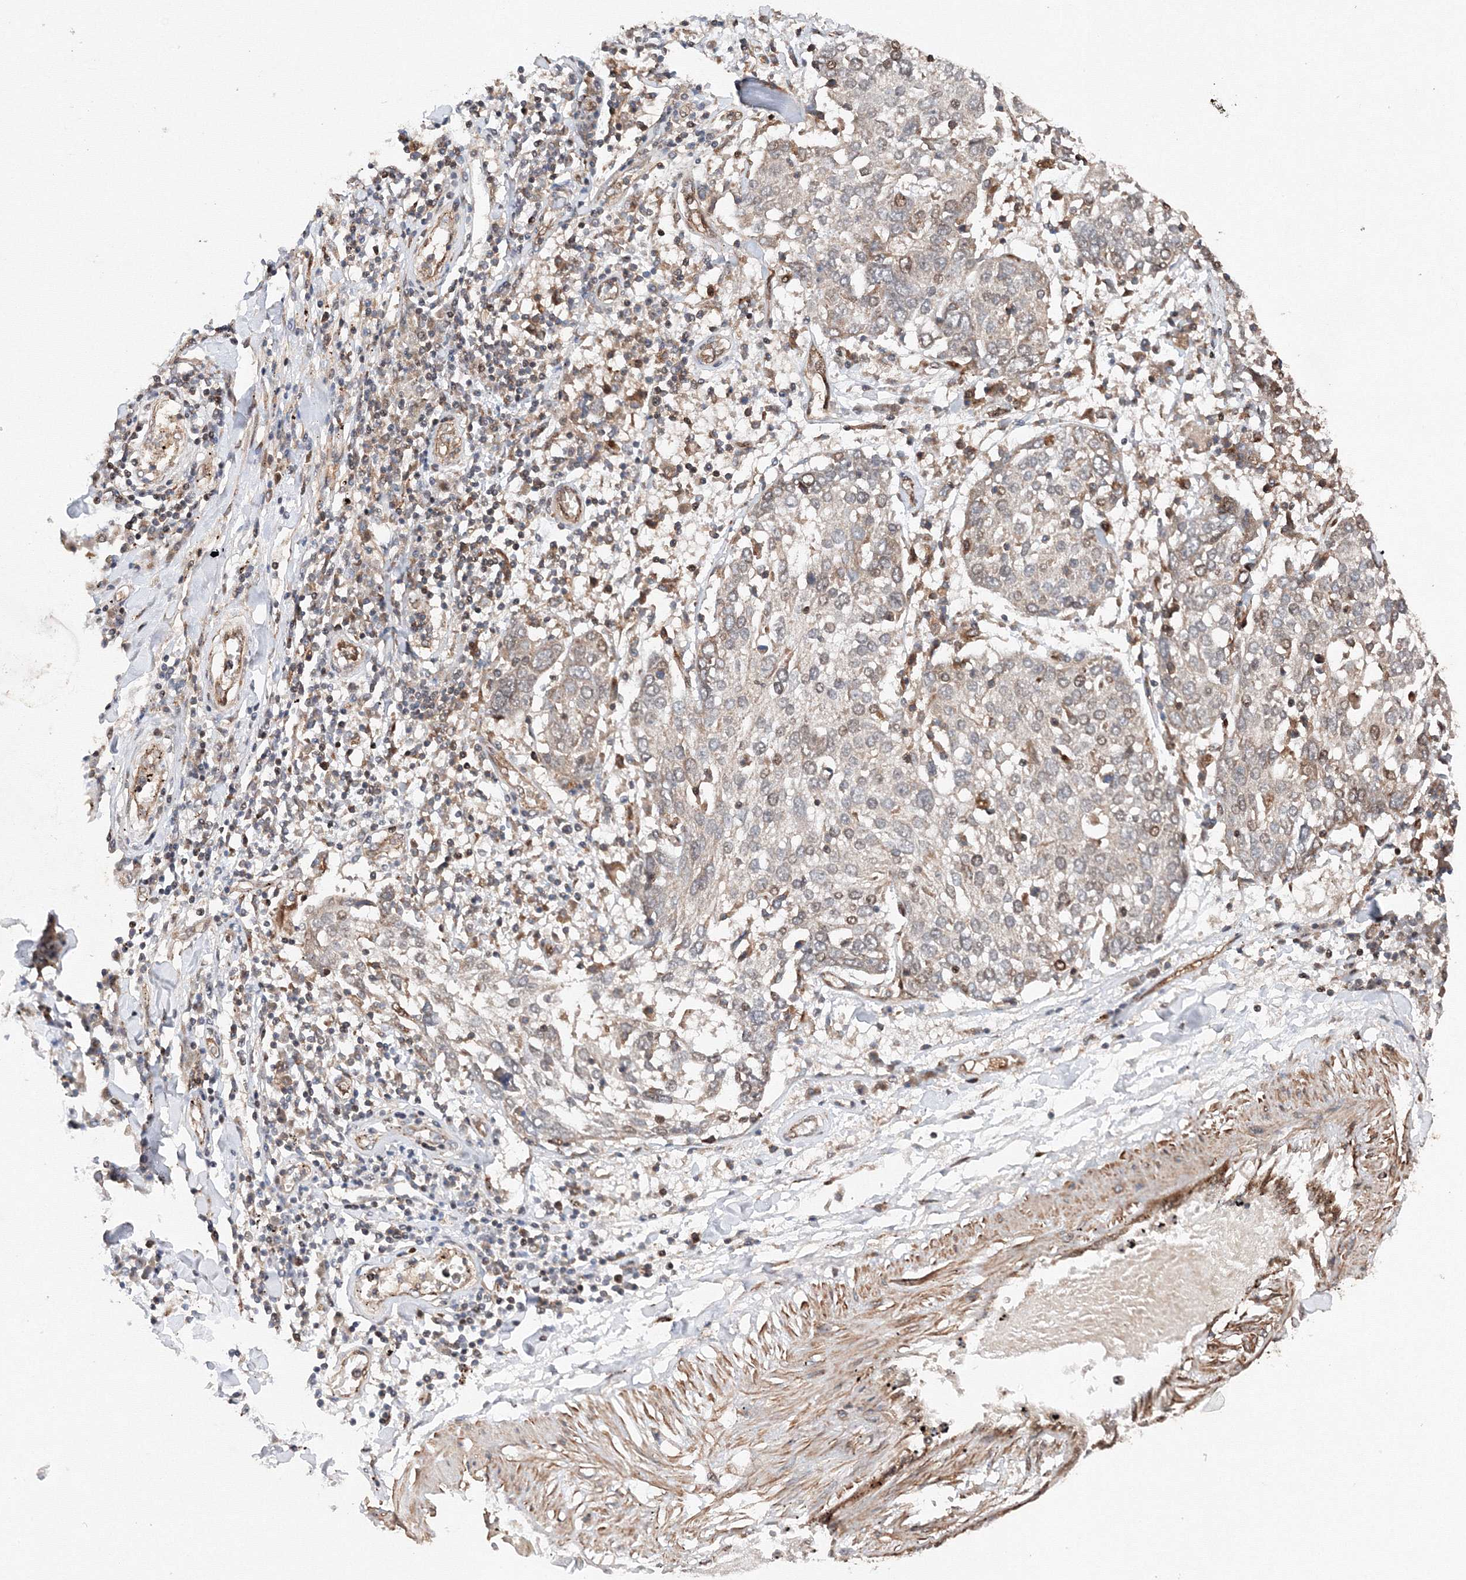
{"staining": {"intensity": "weak", "quantity": "<25%", "location": "cytoplasmic/membranous"}, "tissue": "lung cancer", "cell_type": "Tumor cells", "image_type": "cancer", "snomed": [{"axis": "morphology", "description": "Squamous cell carcinoma, NOS"}, {"axis": "topography", "description": "Lung"}], "caption": "DAB immunohistochemical staining of human lung cancer (squamous cell carcinoma) displays no significant positivity in tumor cells. The staining was performed using DAB to visualize the protein expression in brown, while the nuclei were stained in blue with hematoxylin (Magnification: 20x).", "gene": "DCTD", "patient": {"sex": "male", "age": 65}}